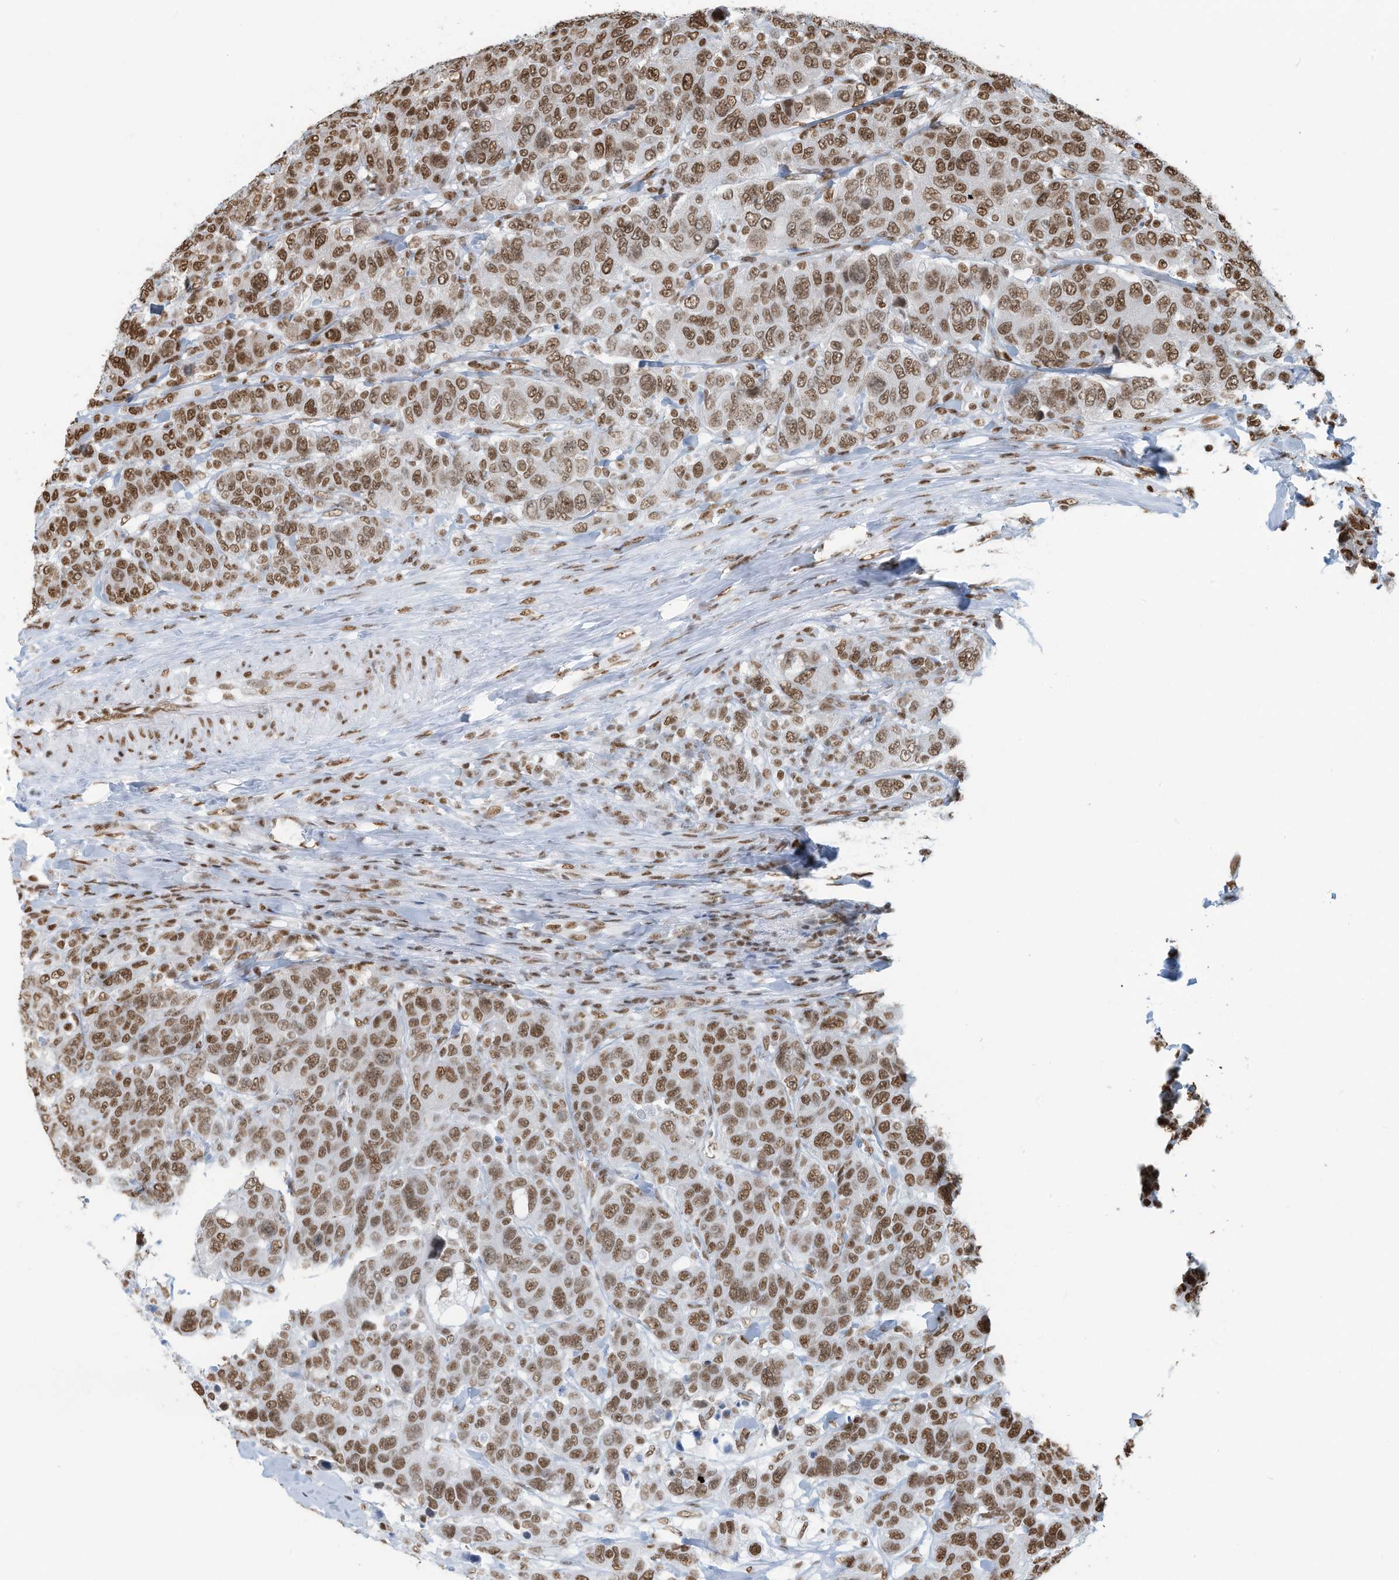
{"staining": {"intensity": "moderate", "quantity": ">75%", "location": "nuclear"}, "tissue": "breast cancer", "cell_type": "Tumor cells", "image_type": "cancer", "snomed": [{"axis": "morphology", "description": "Duct carcinoma"}, {"axis": "topography", "description": "Breast"}], "caption": "A medium amount of moderate nuclear positivity is identified in approximately >75% of tumor cells in intraductal carcinoma (breast) tissue. (IHC, brightfield microscopy, high magnification).", "gene": "SARNP", "patient": {"sex": "female", "age": 37}}